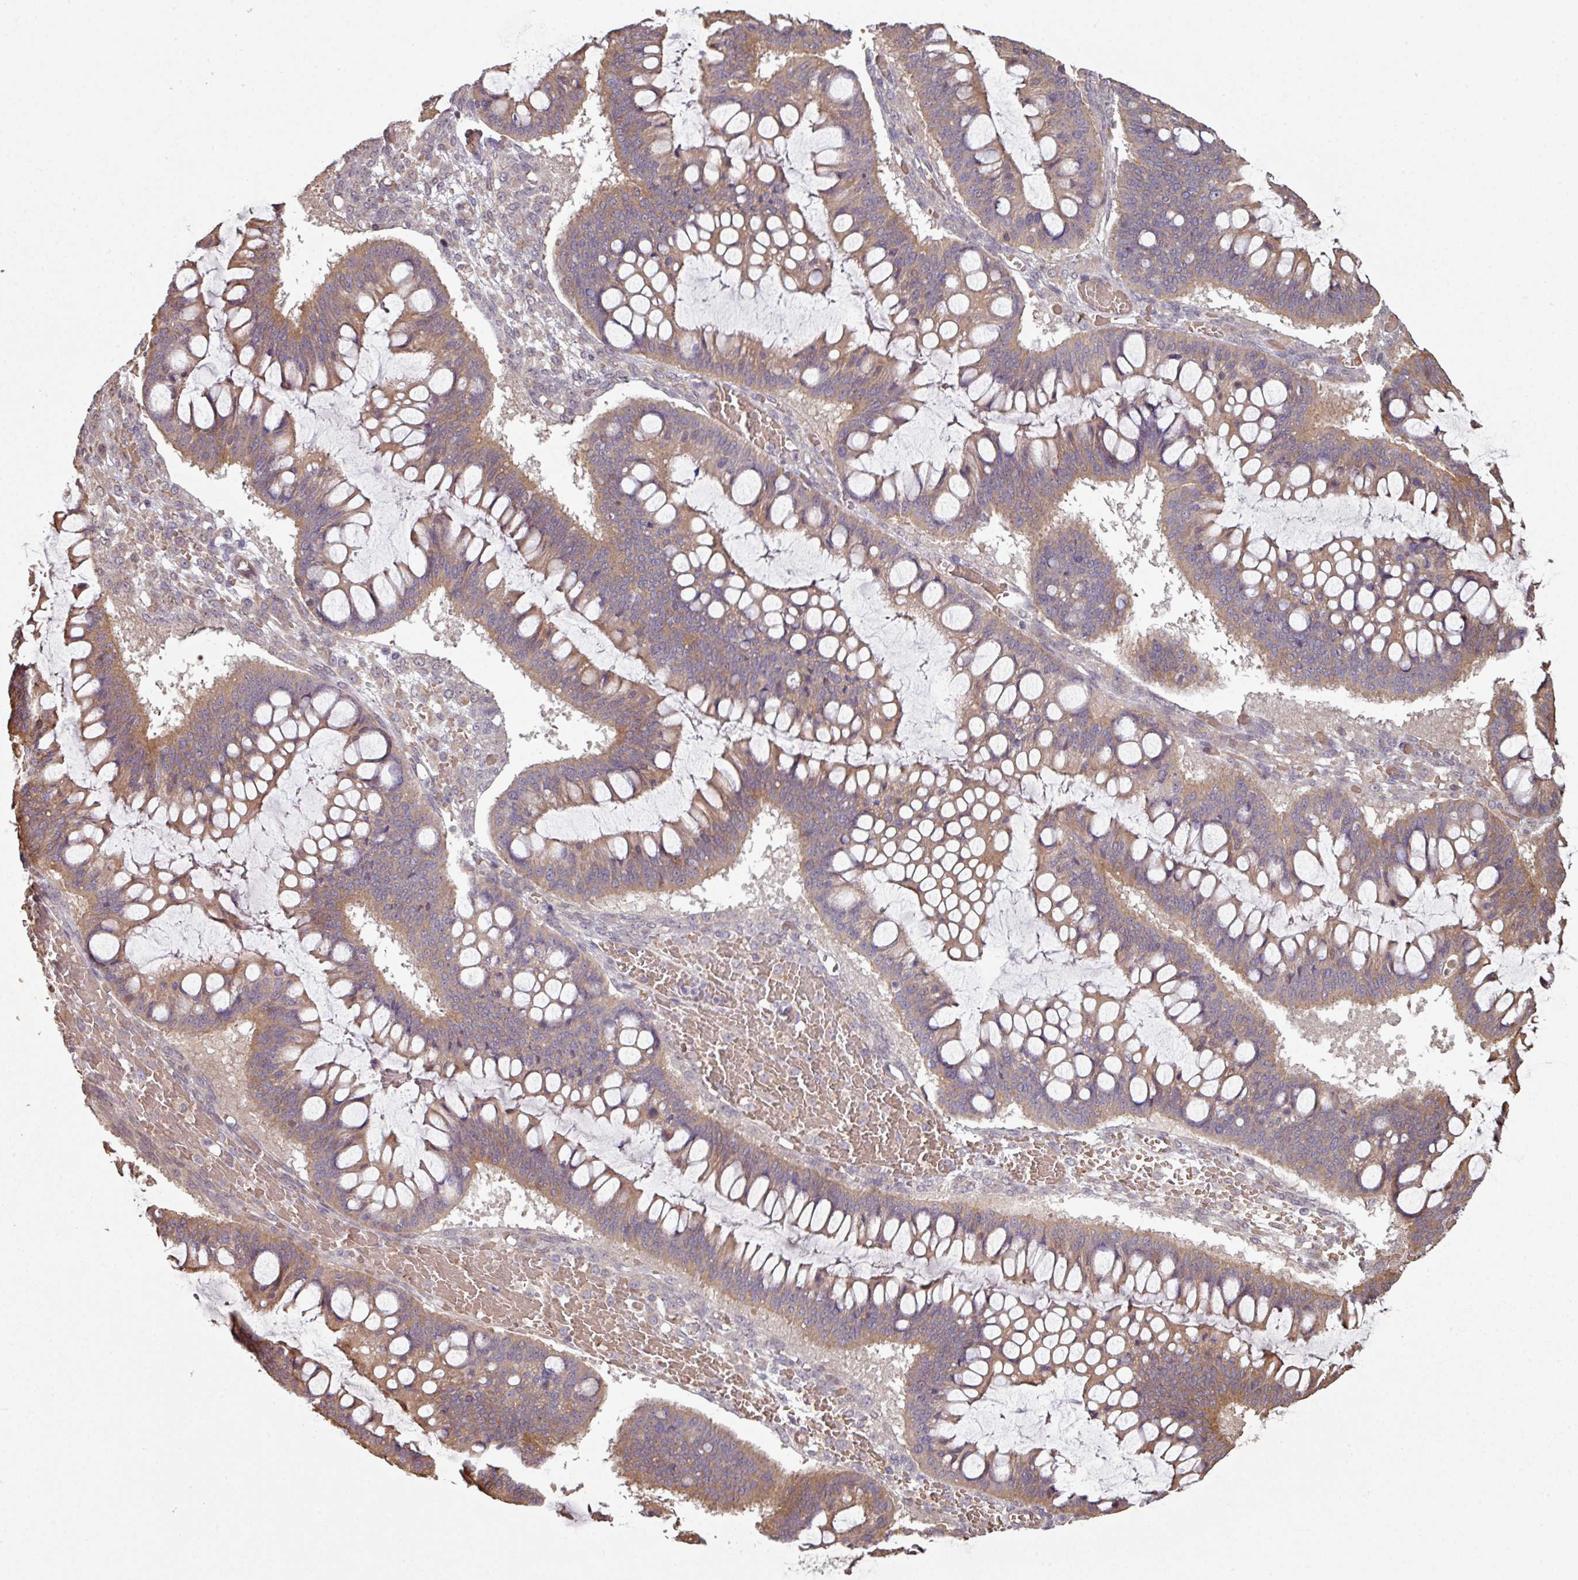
{"staining": {"intensity": "moderate", "quantity": ">75%", "location": "cytoplasmic/membranous"}, "tissue": "ovarian cancer", "cell_type": "Tumor cells", "image_type": "cancer", "snomed": [{"axis": "morphology", "description": "Cystadenocarcinoma, mucinous, NOS"}, {"axis": "topography", "description": "Ovary"}], "caption": "DAB (3,3'-diaminobenzidine) immunohistochemical staining of ovarian cancer shows moderate cytoplasmic/membranous protein staining in approximately >75% of tumor cells. The staining was performed using DAB (3,3'-diaminobenzidine), with brown indicating positive protein expression. Nuclei are stained blue with hematoxylin.", "gene": "NHSL2", "patient": {"sex": "female", "age": 73}}